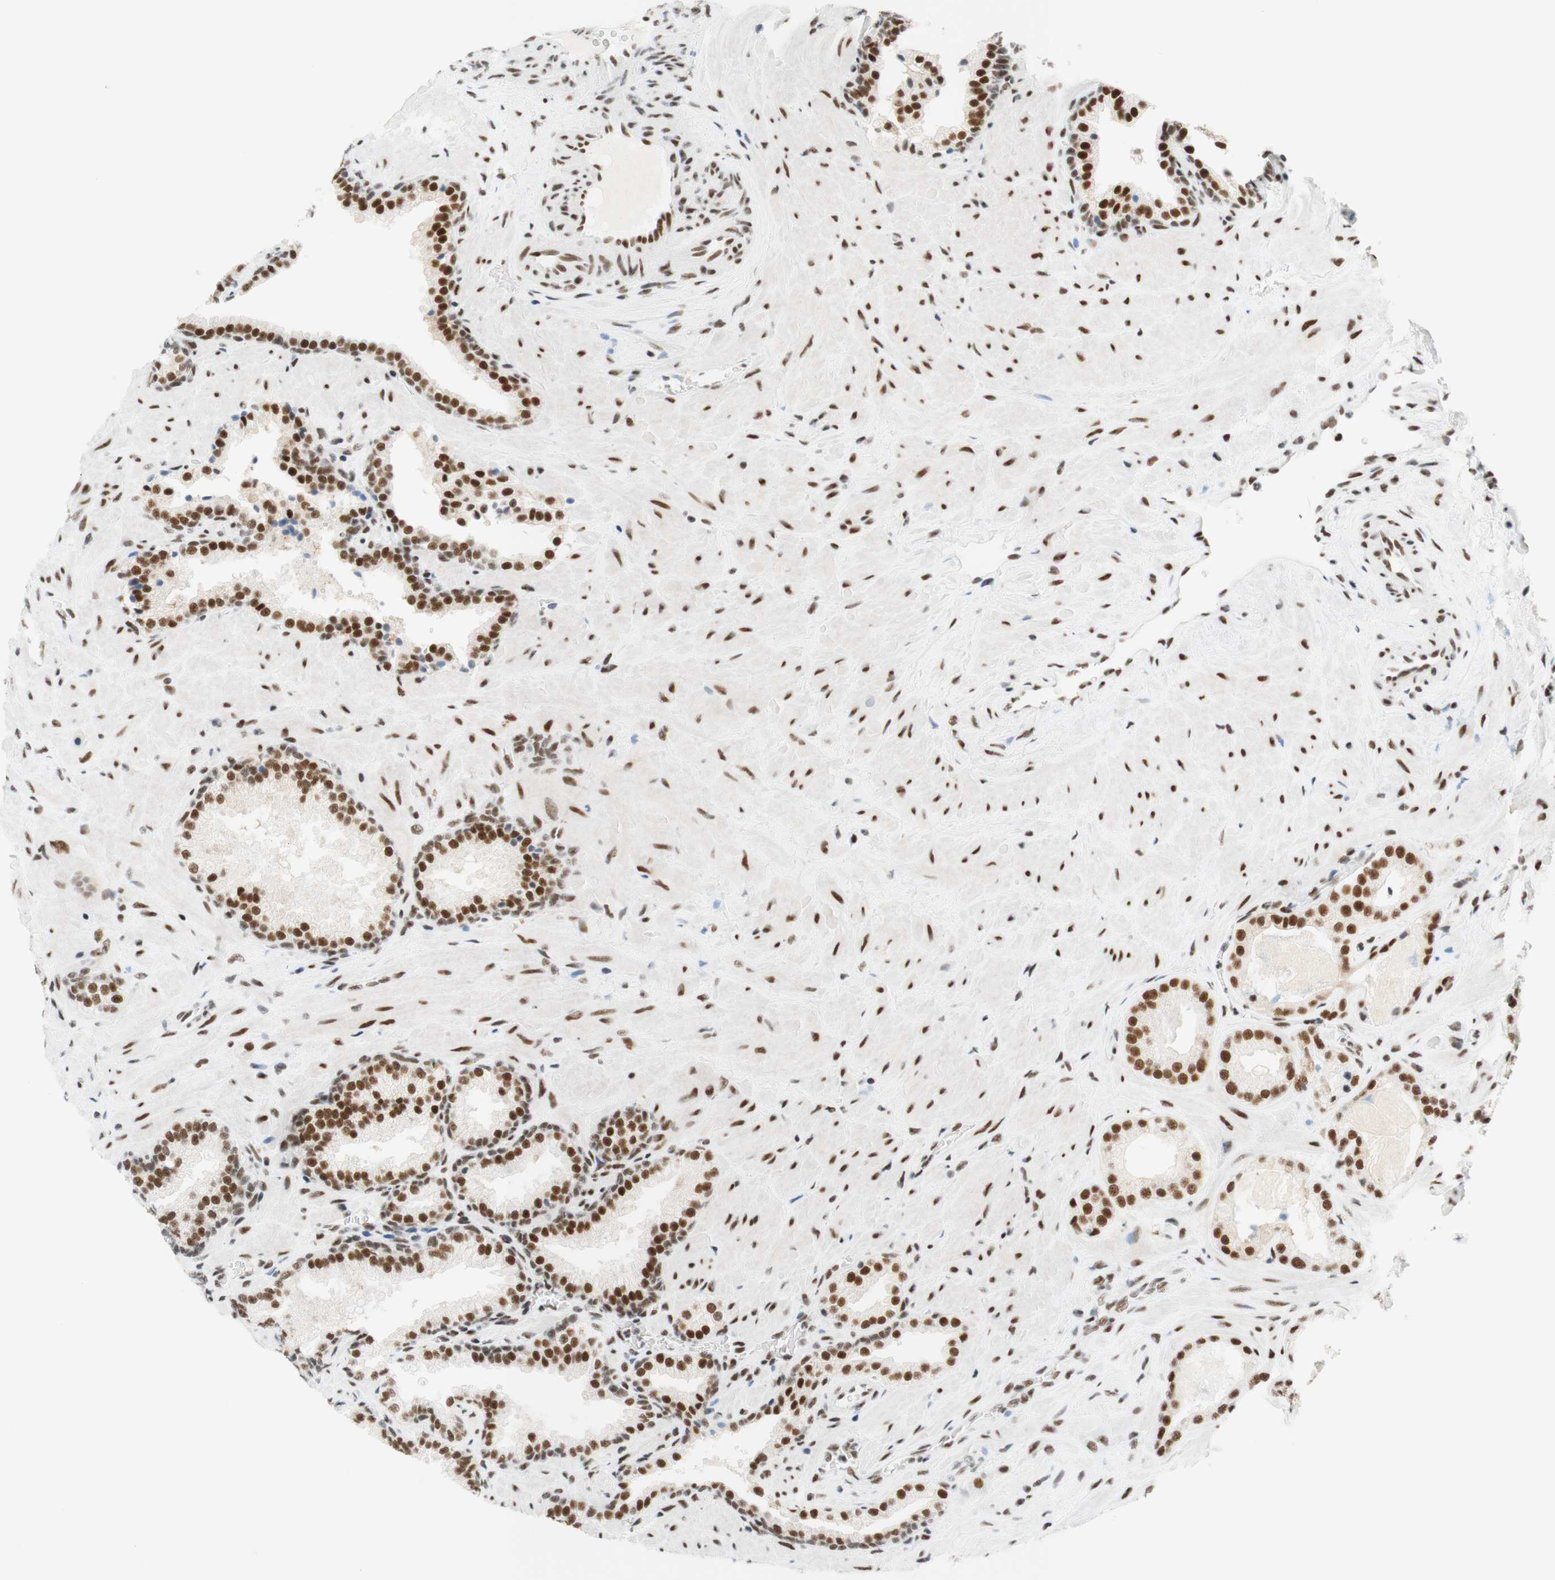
{"staining": {"intensity": "strong", "quantity": ">75%", "location": "nuclear"}, "tissue": "prostate cancer", "cell_type": "Tumor cells", "image_type": "cancer", "snomed": [{"axis": "morphology", "description": "Adenocarcinoma, High grade"}, {"axis": "topography", "description": "Prostate"}], "caption": "Approximately >75% of tumor cells in high-grade adenocarcinoma (prostate) exhibit strong nuclear protein staining as visualized by brown immunohistochemical staining.", "gene": "RNF20", "patient": {"sex": "male", "age": 64}}